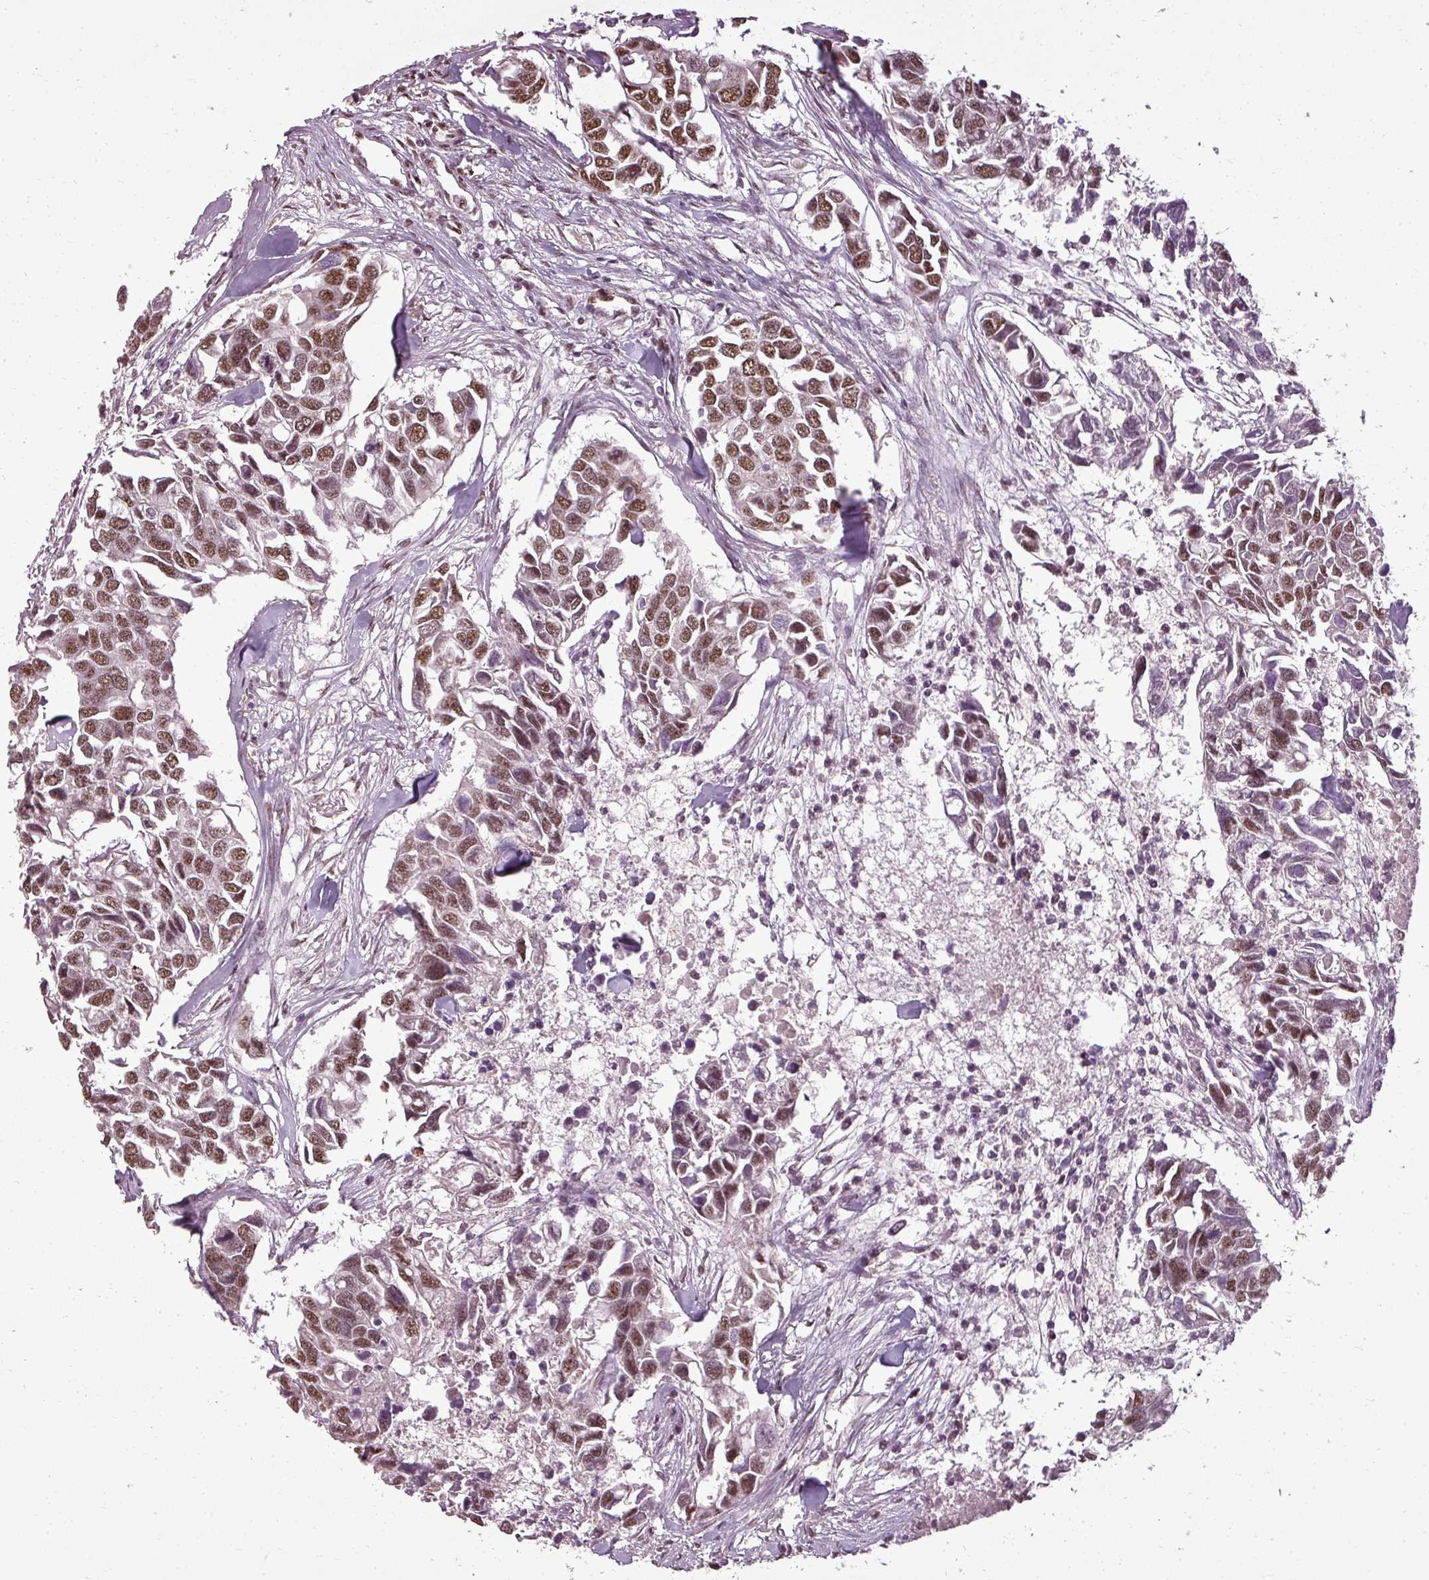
{"staining": {"intensity": "moderate", "quantity": ">75%", "location": "nuclear"}, "tissue": "breast cancer", "cell_type": "Tumor cells", "image_type": "cancer", "snomed": [{"axis": "morphology", "description": "Duct carcinoma"}, {"axis": "topography", "description": "Breast"}], "caption": "Breast cancer stained for a protein (brown) demonstrates moderate nuclear positive positivity in about >75% of tumor cells.", "gene": "BCAS3", "patient": {"sex": "female", "age": 83}}